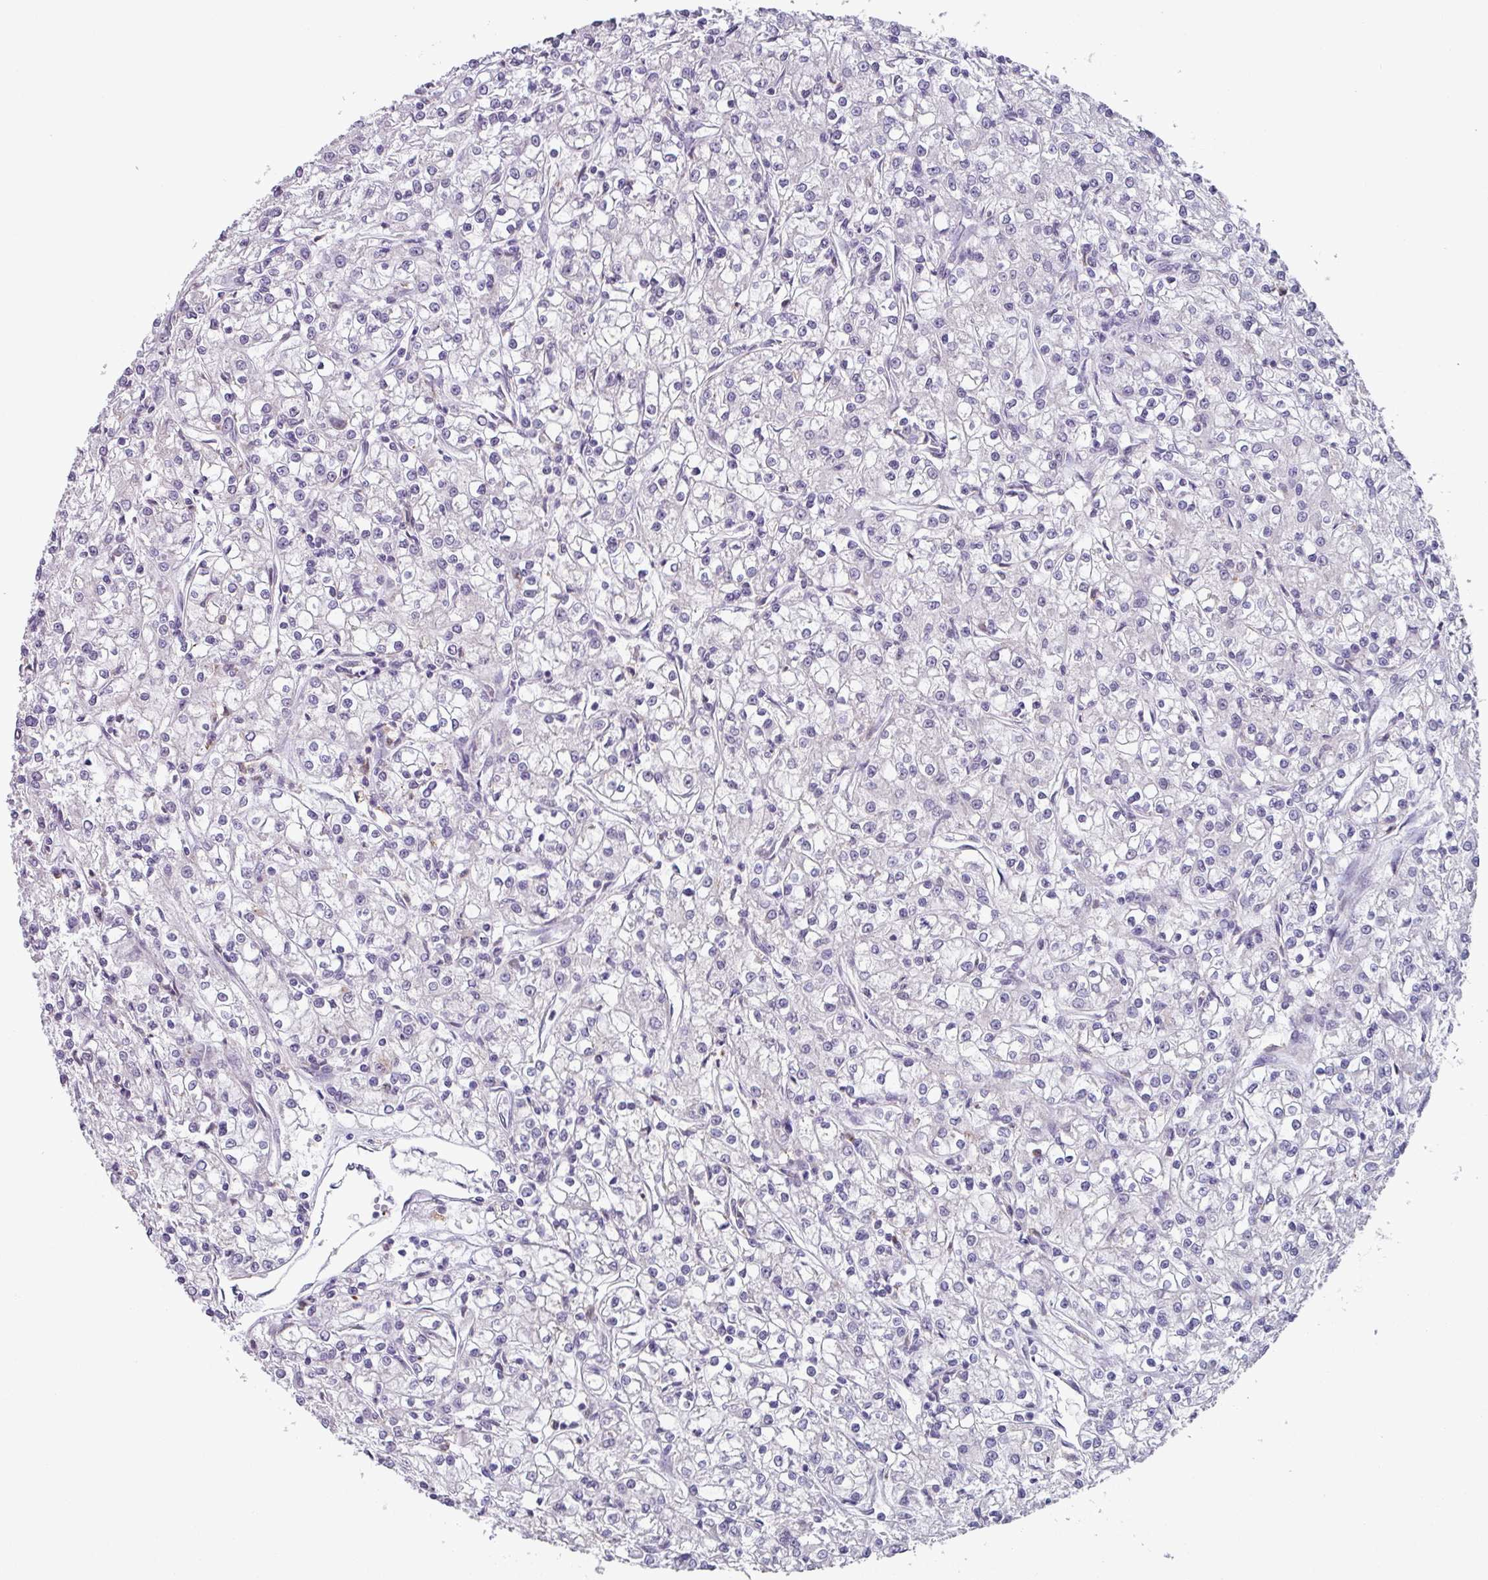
{"staining": {"intensity": "negative", "quantity": "none", "location": "none"}, "tissue": "renal cancer", "cell_type": "Tumor cells", "image_type": "cancer", "snomed": [{"axis": "morphology", "description": "Adenocarcinoma, NOS"}, {"axis": "topography", "description": "Kidney"}], "caption": "Immunohistochemistry image of adenocarcinoma (renal) stained for a protein (brown), which demonstrates no staining in tumor cells.", "gene": "C1QB", "patient": {"sex": "female", "age": 59}}